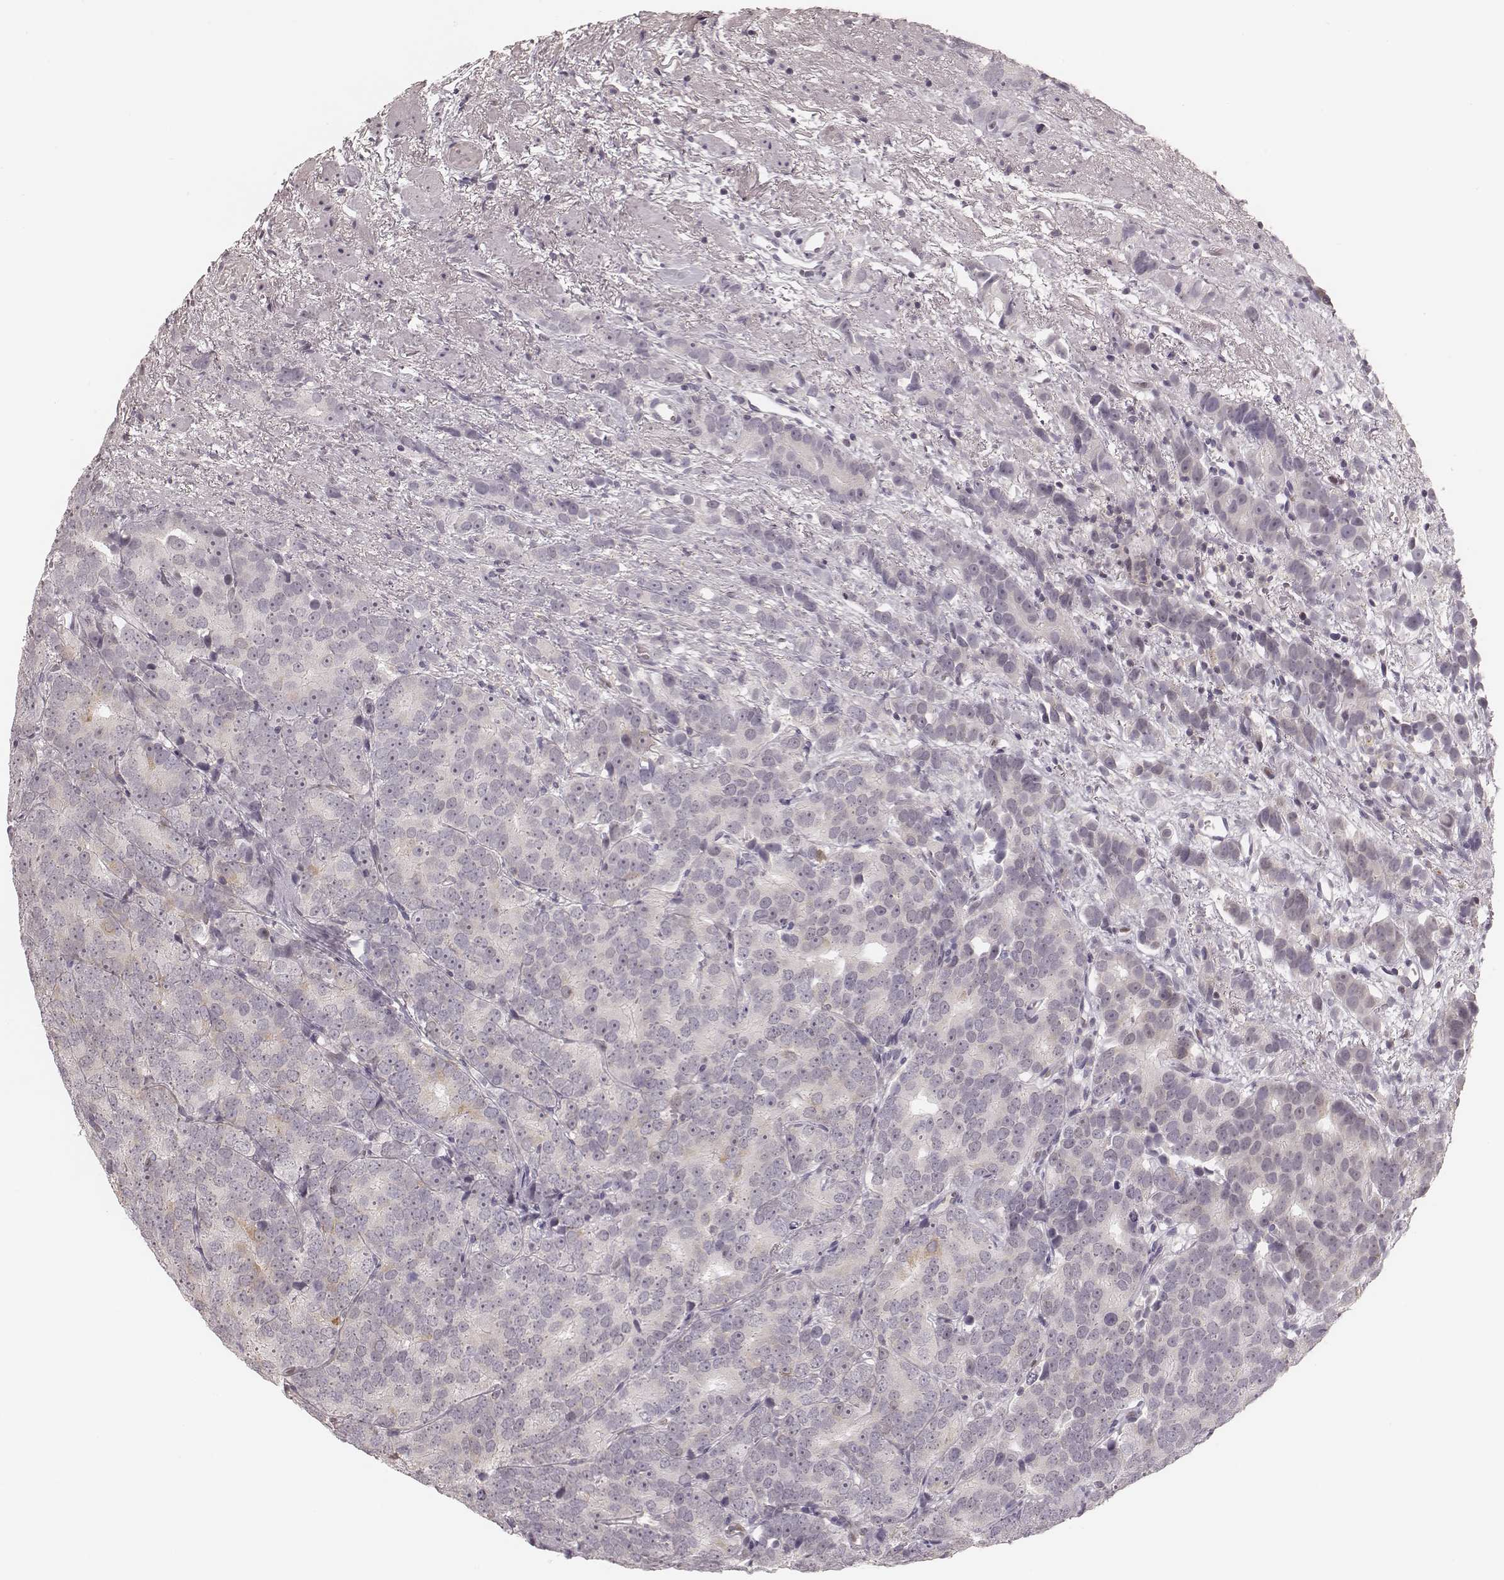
{"staining": {"intensity": "negative", "quantity": "none", "location": "none"}, "tissue": "prostate cancer", "cell_type": "Tumor cells", "image_type": "cancer", "snomed": [{"axis": "morphology", "description": "Adenocarcinoma, High grade"}, {"axis": "topography", "description": "Prostate"}], "caption": "The immunohistochemistry image has no significant staining in tumor cells of high-grade adenocarcinoma (prostate) tissue. Nuclei are stained in blue.", "gene": "MSX1", "patient": {"sex": "male", "age": 90}}